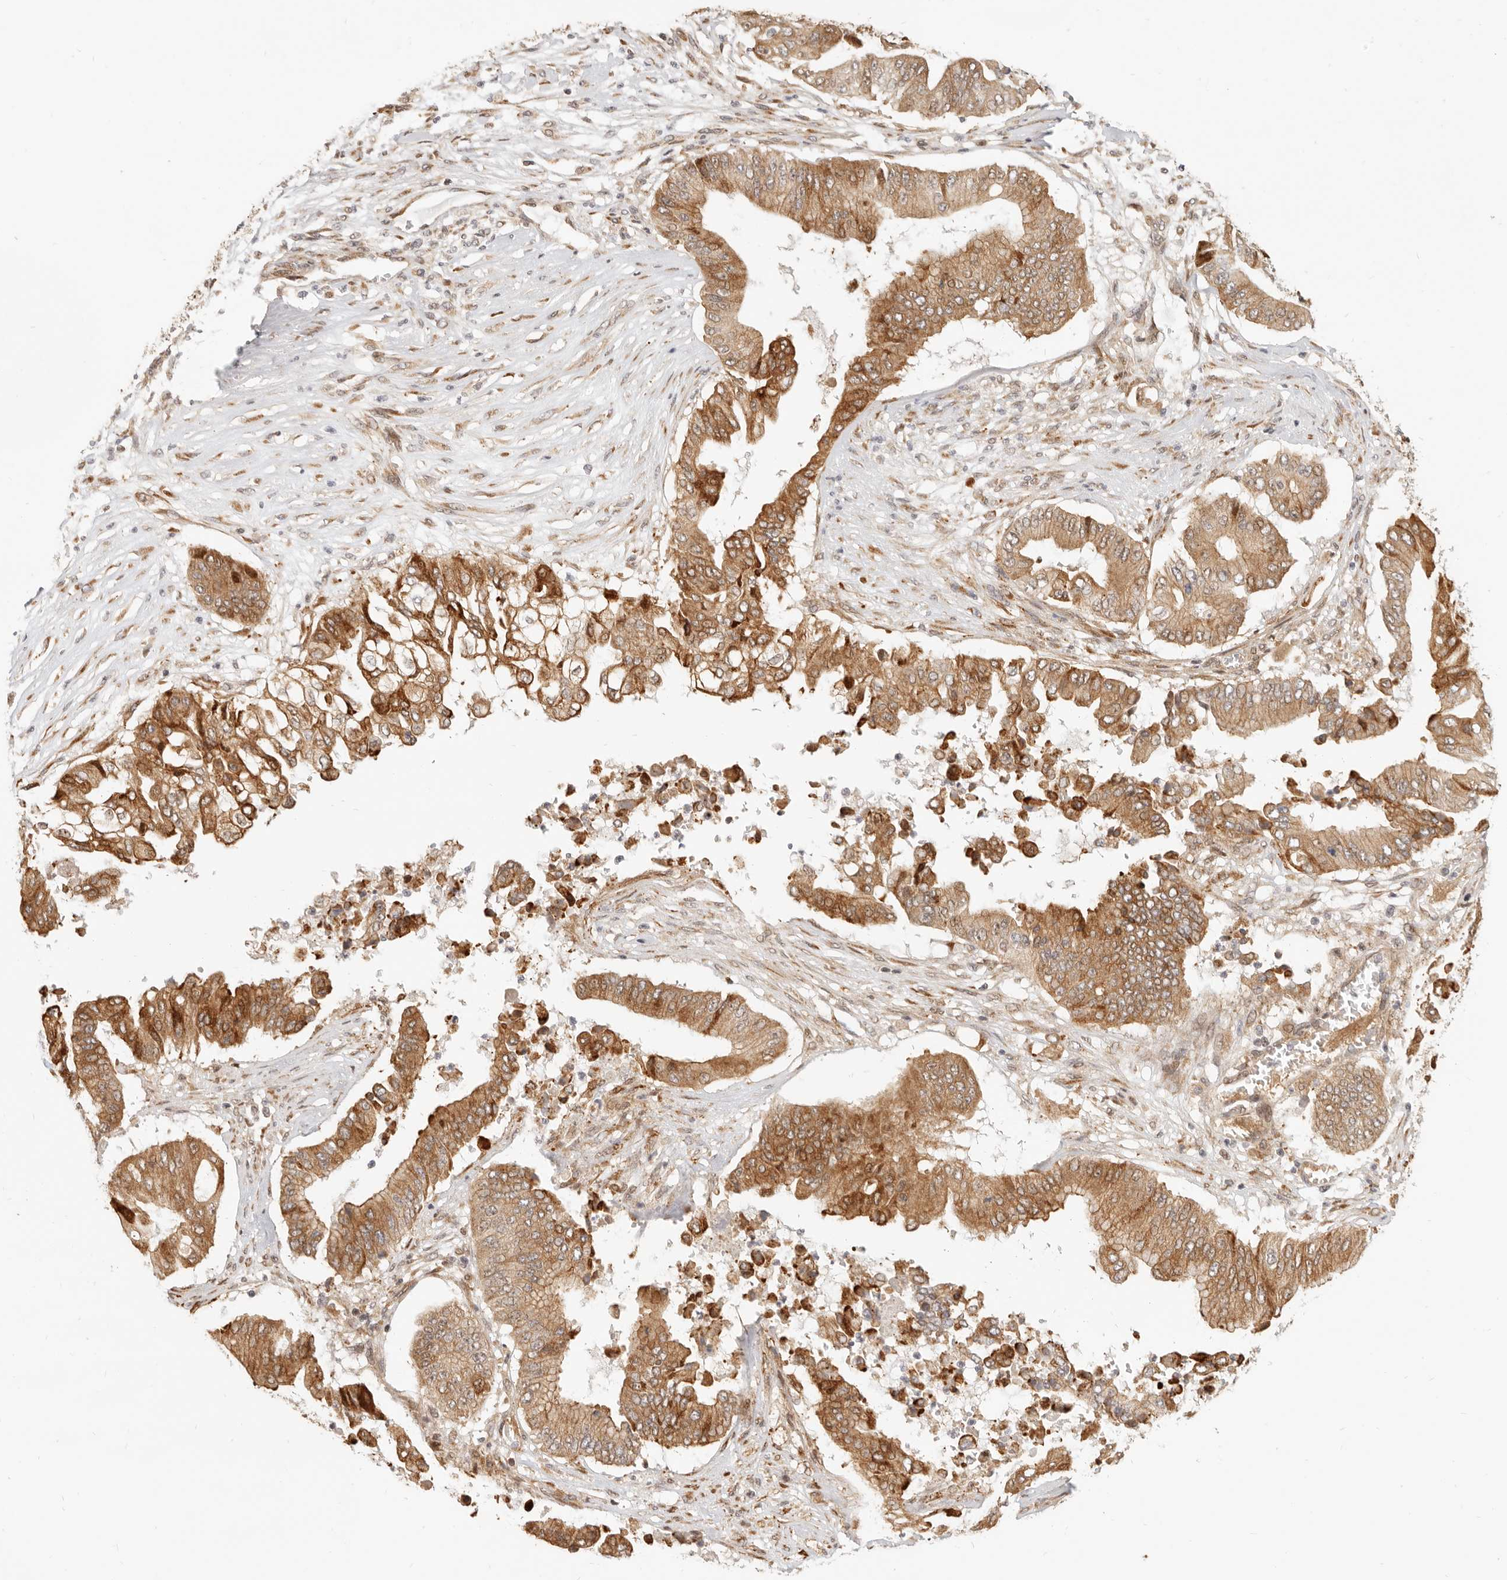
{"staining": {"intensity": "moderate", "quantity": ">75%", "location": "cytoplasmic/membranous"}, "tissue": "pancreatic cancer", "cell_type": "Tumor cells", "image_type": "cancer", "snomed": [{"axis": "morphology", "description": "Adenocarcinoma, NOS"}, {"axis": "topography", "description": "Pancreas"}], "caption": "Brown immunohistochemical staining in pancreatic adenocarcinoma shows moderate cytoplasmic/membranous staining in about >75% of tumor cells. The staining was performed using DAB to visualize the protein expression in brown, while the nuclei were stained in blue with hematoxylin (Magnification: 20x).", "gene": "TUFT1", "patient": {"sex": "female", "age": 77}}